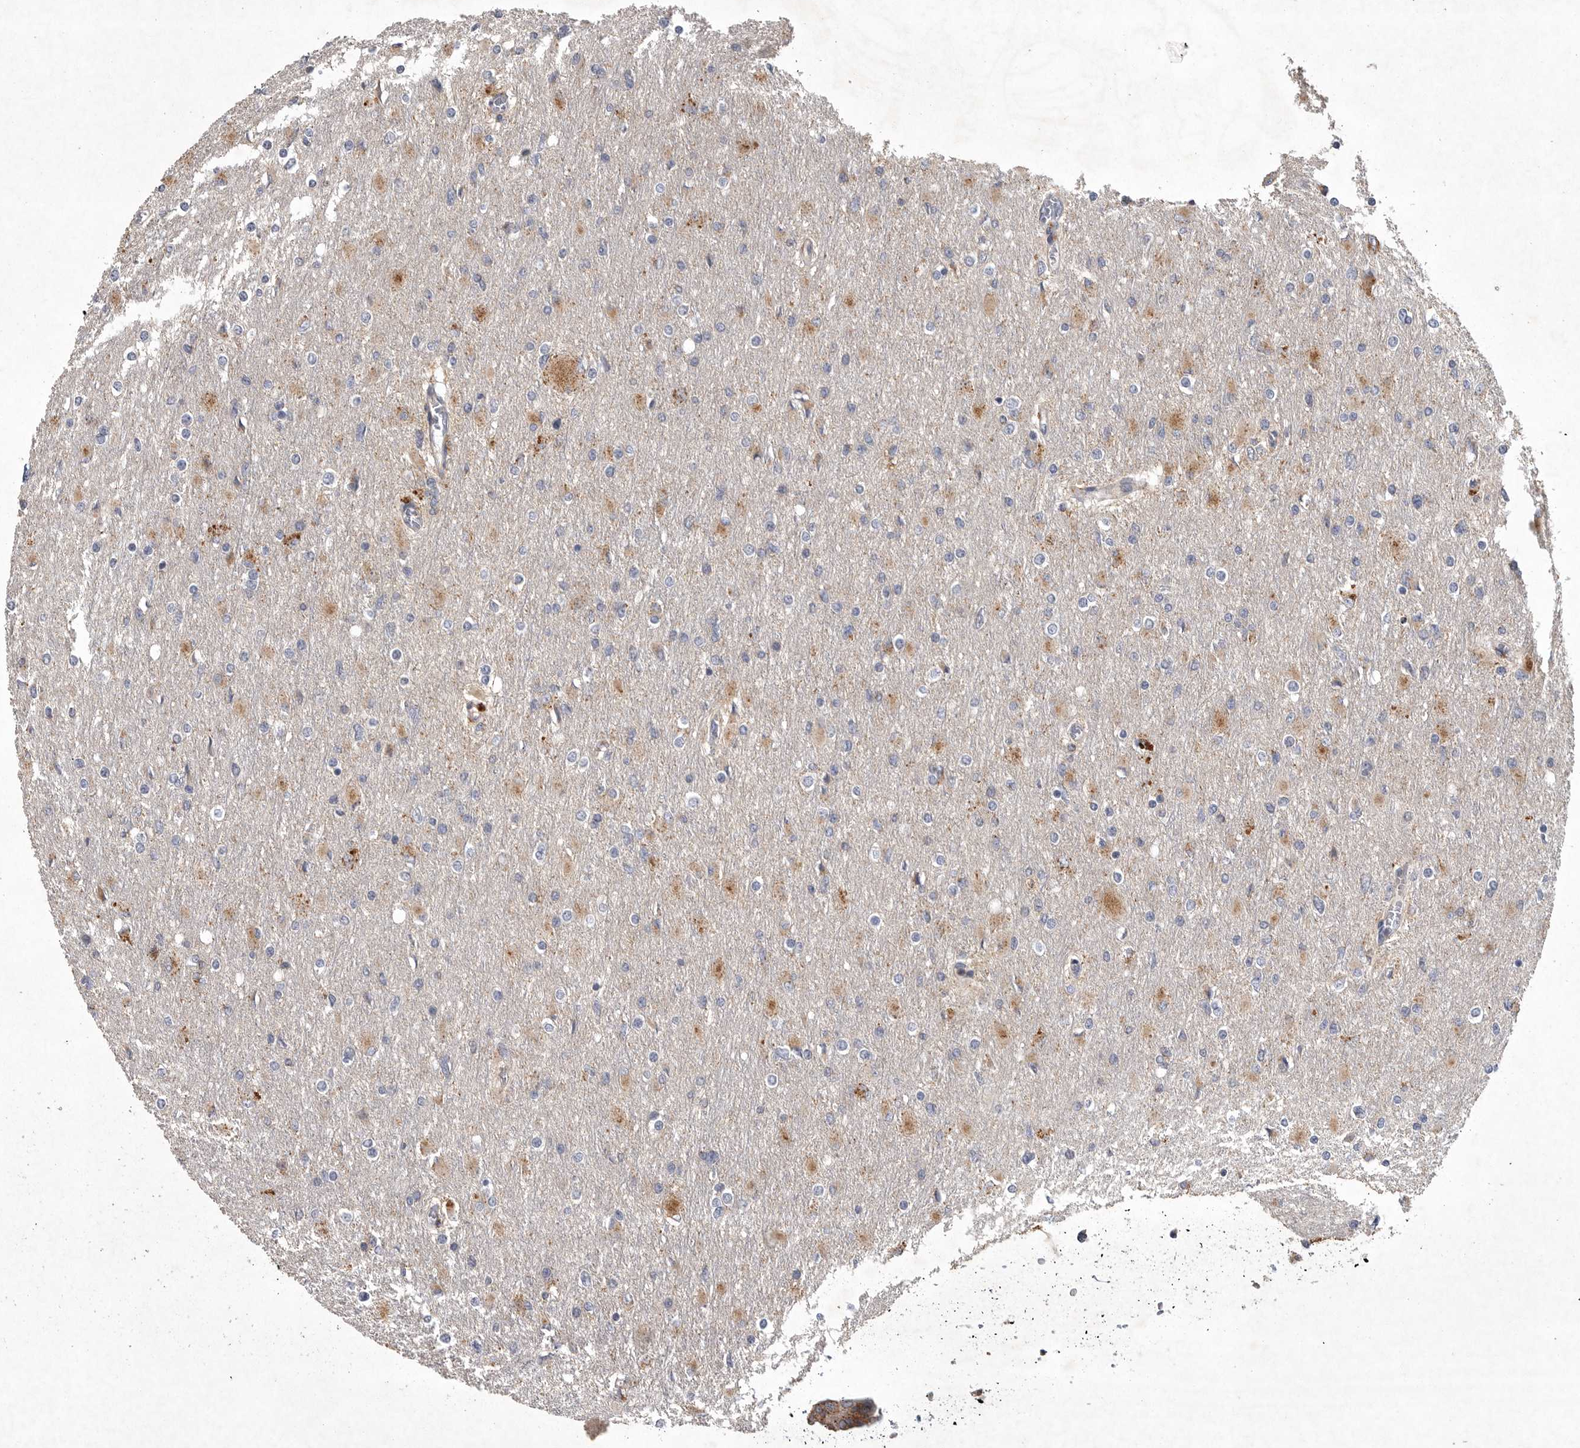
{"staining": {"intensity": "moderate", "quantity": "<25%", "location": "cytoplasmic/membranous"}, "tissue": "glioma", "cell_type": "Tumor cells", "image_type": "cancer", "snomed": [{"axis": "morphology", "description": "Glioma, malignant, High grade"}, {"axis": "topography", "description": "Cerebral cortex"}], "caption": "This image demonstrates immunohistochemistry (IHC) staining of human glioma, with low moderate cytoplasmic/membranous staining in approximately <25% of tumor cells.", "gene": "LAMTOR3", "patient": {"sex": "female", "age": 36}}